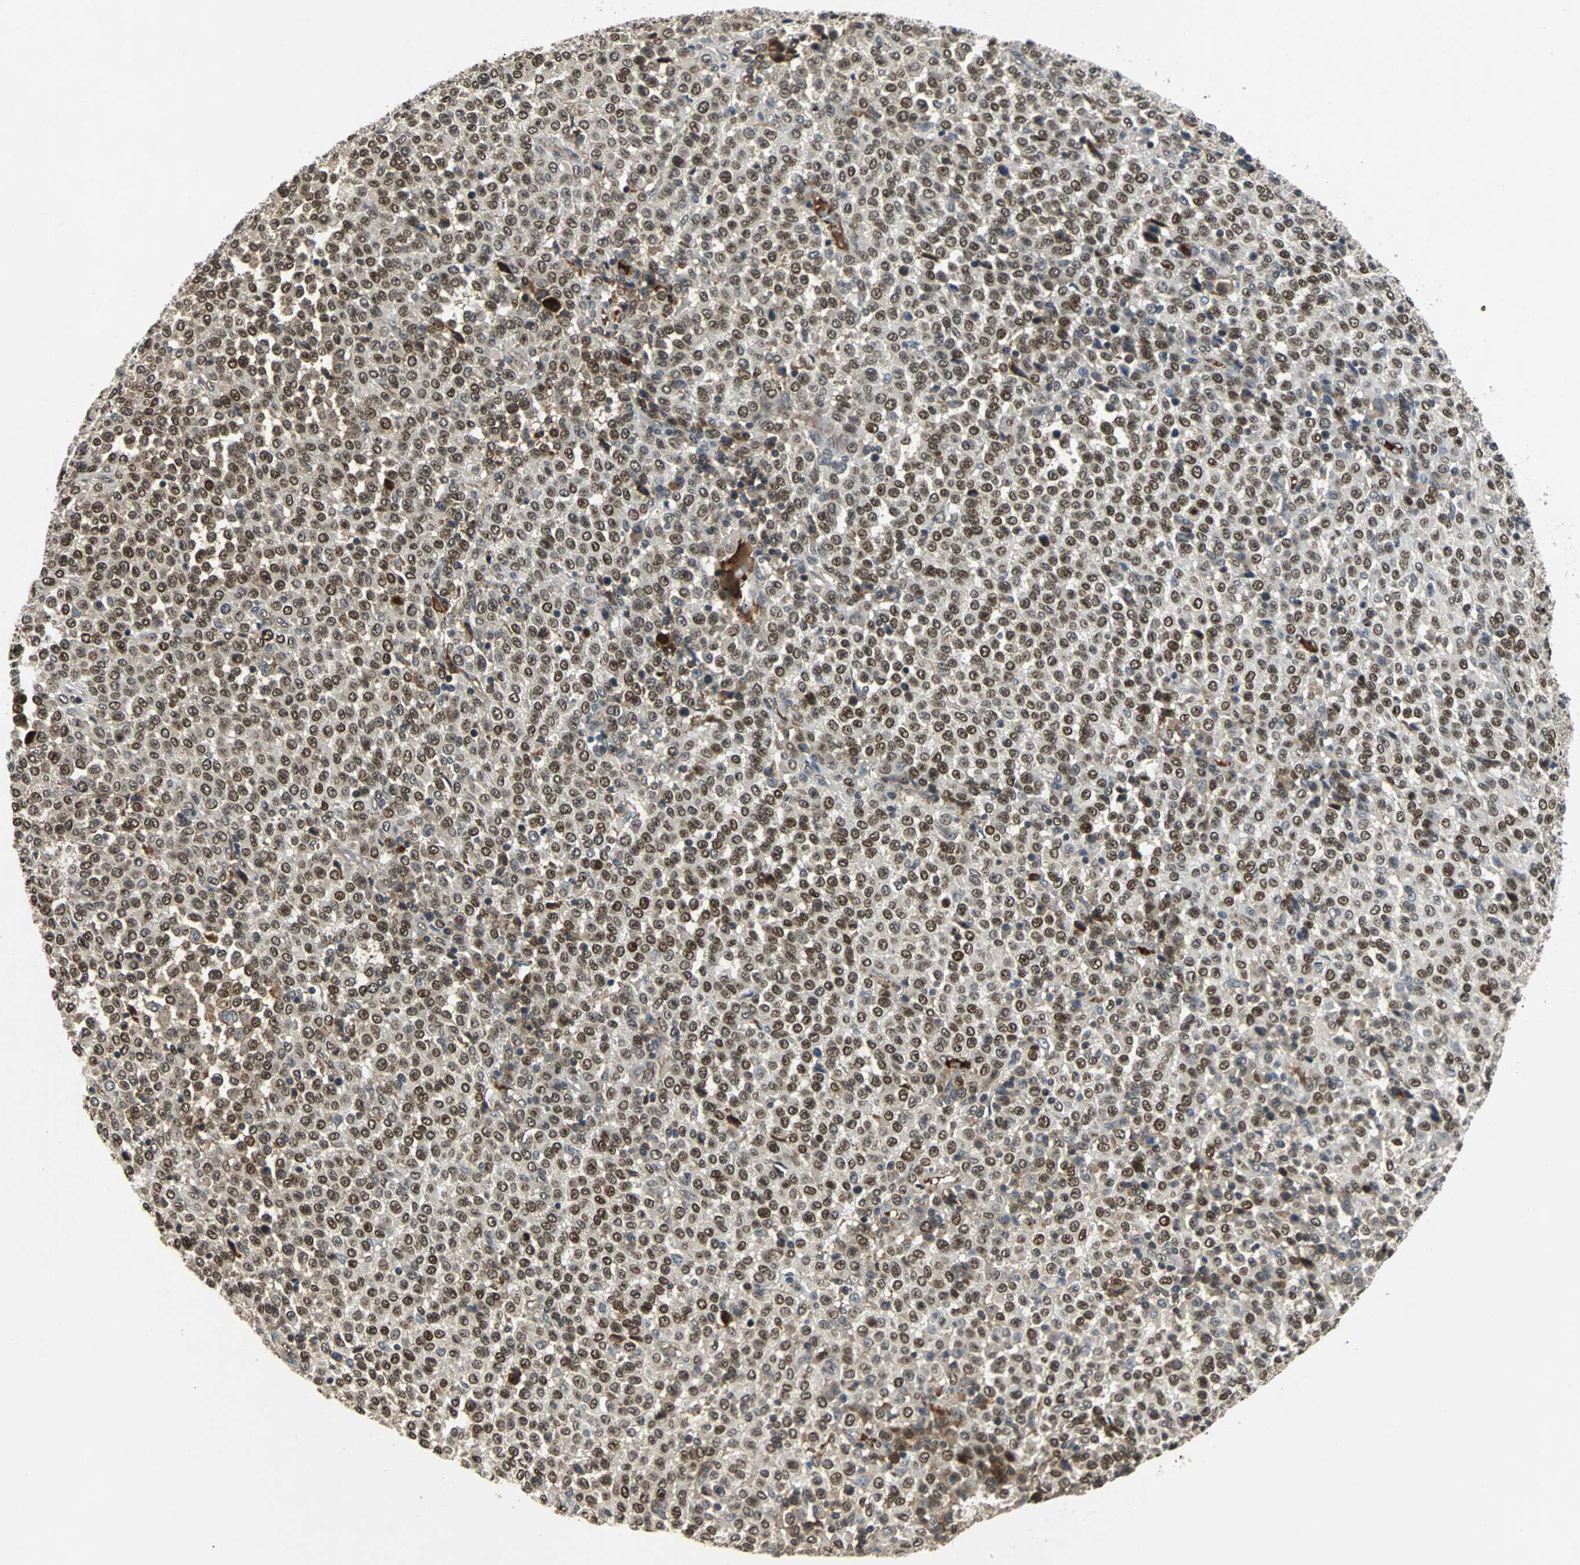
{"staining": {"intensity": "moderate", "quantity": ">75%", "location": "nuclear"}, "tissue": "melanoma", "cell_type": "Tumor cells", "image_type": "cancer", "snomed": [{"axis": "morphology", "description": "Malignant melanoma, Metastatic site"}, {"axis": "topography", "description": "Pancreas"}], "caption": "Melanoma tissue displays moderate nuclear expression in approximately >75% of tumor cells (DAB (3,3'-diaminobenzidine) = brown stain, brightfield microscopy at high magnification).", "gene": "PHC1", "patient": {"sex": "female", "age": 30}}